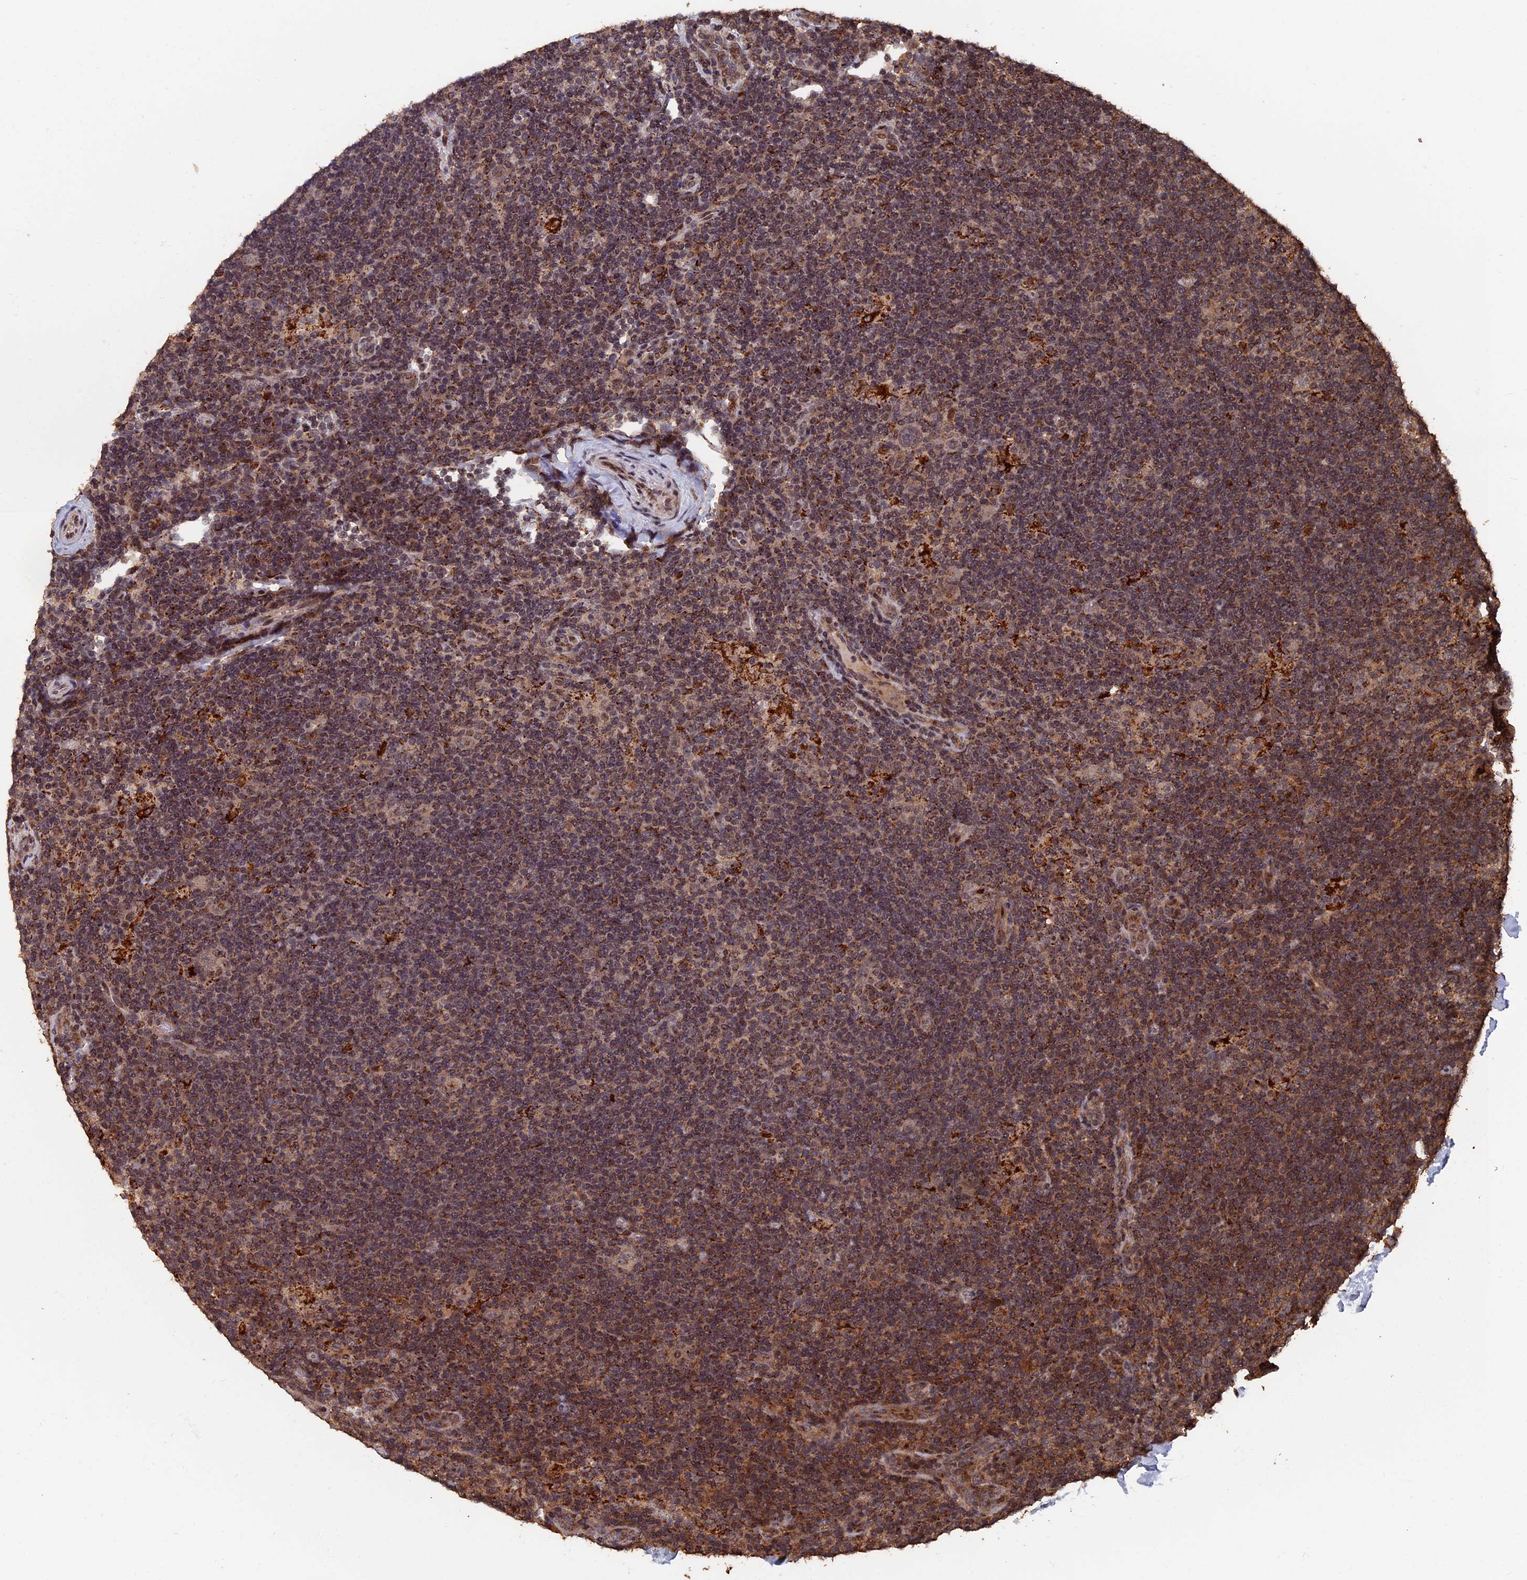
{"staining": {"intensity": "negative", "quantity": "none", "location": "none"}, "tissue": "lymphoma", "cell_type": "Tumor cells", "image_type": "cancer", "snomed": [{"axis": "morphology", "description": "Hodgkin's disease, NOS"}, {"axis": "topography", "description": "Lymph node"}], "caption": "There is no significant positivity in tumor cells of Hodgkin's disease. Brightfield microscopy of IHC stained with DAB (3,3'-diaminobenzidine) (brown) and hematoxylin (blue), captured at high magnification.", "gene": "RASGRF1", "patient": {"sex": "female", "age": 57}}